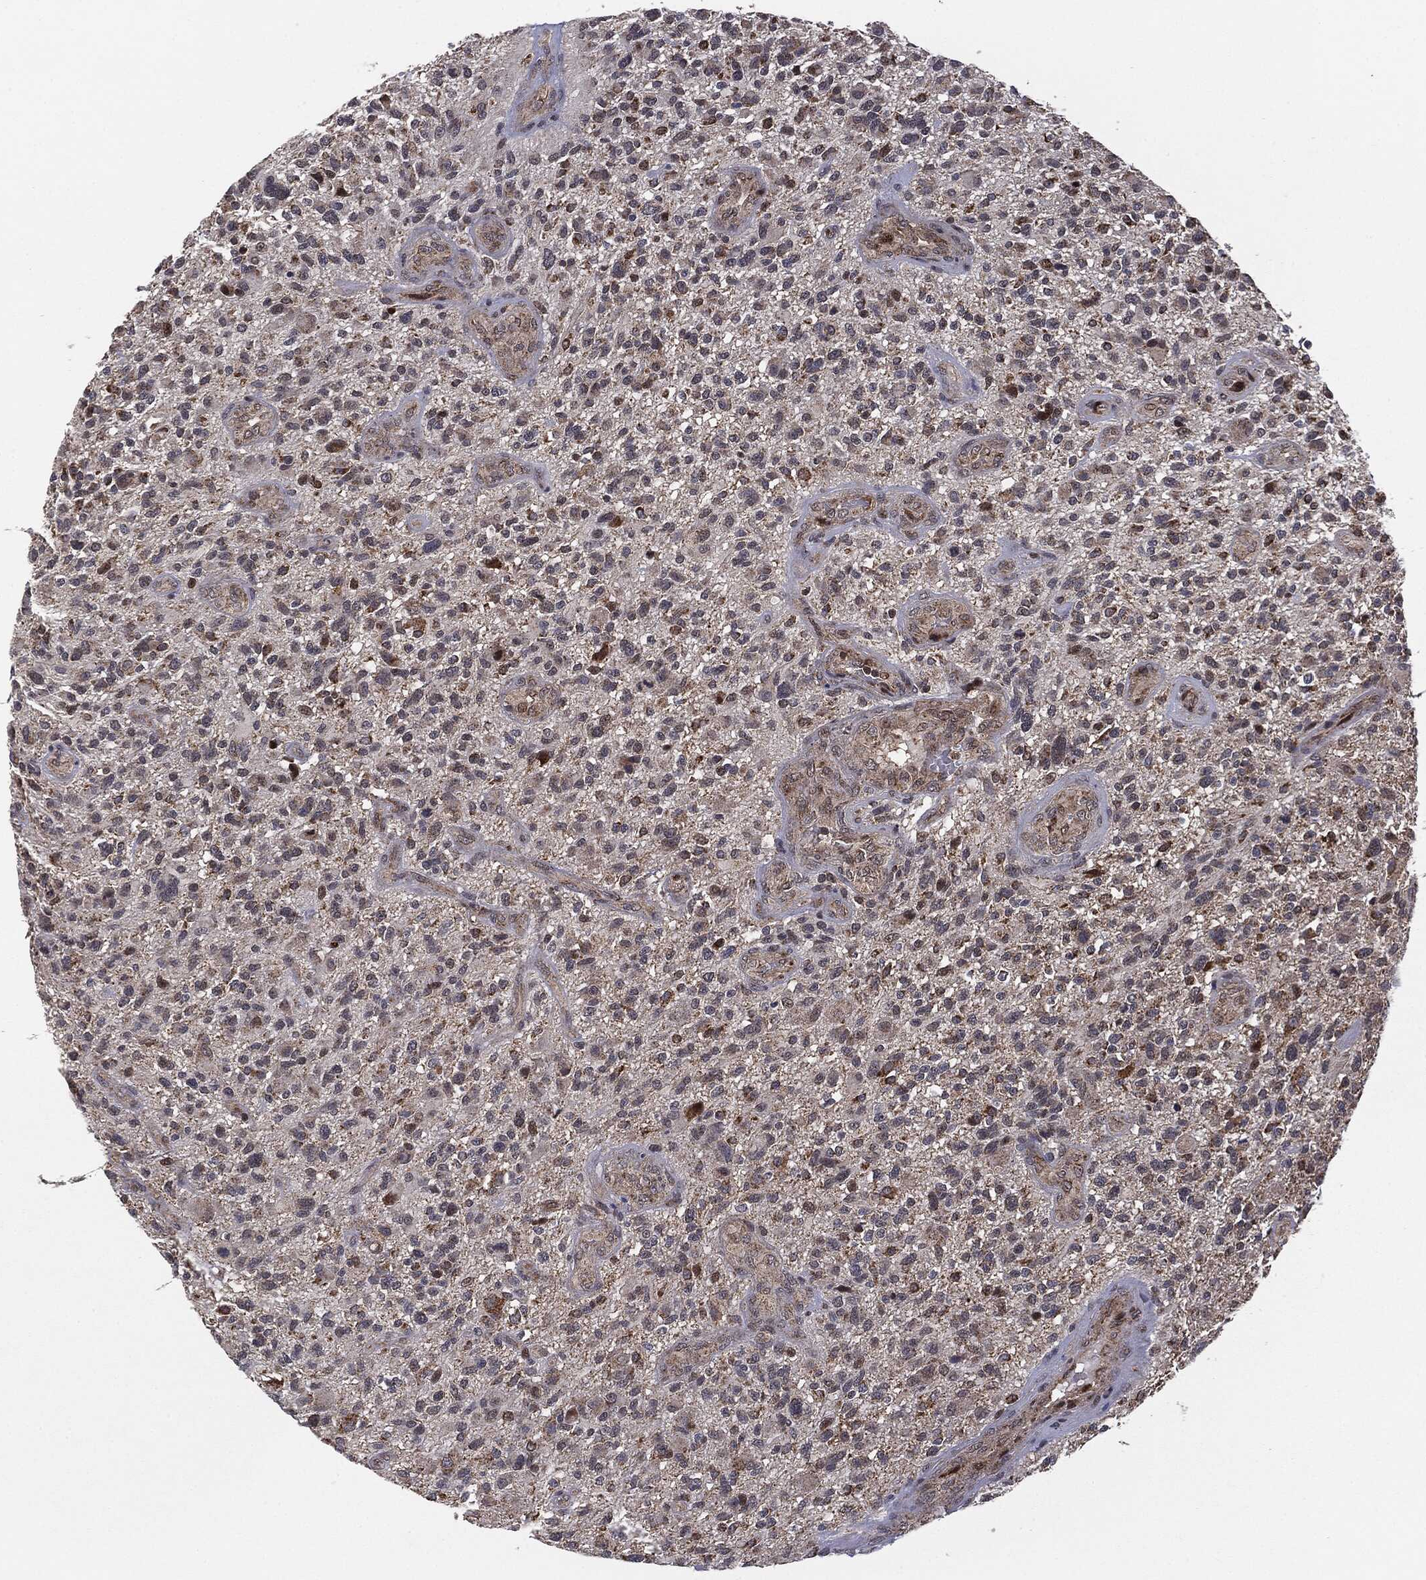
{"staining": {"intensity": "moderate", "quantity": "25%-75%", "location": "cytoplasmic/membranous,nuclear"}, "tissue": "glioma", "cell_type": "Tumor cells", "image_type": "cancer", "snomed": [{"axis": "morphology", "description": "Glioma, malignant, High grade"}, {"axis": "topography", "description": "Brain"}], "caption": "IHC image of human glioma stained for a protein (brown), which demonstrates medium levels of moderate cytoplasmic/membranous and nuclear expression in about 25%-75% of tumor cells.", "gene": "MTOR", "patient": {"sex": "male", "age": 47}}